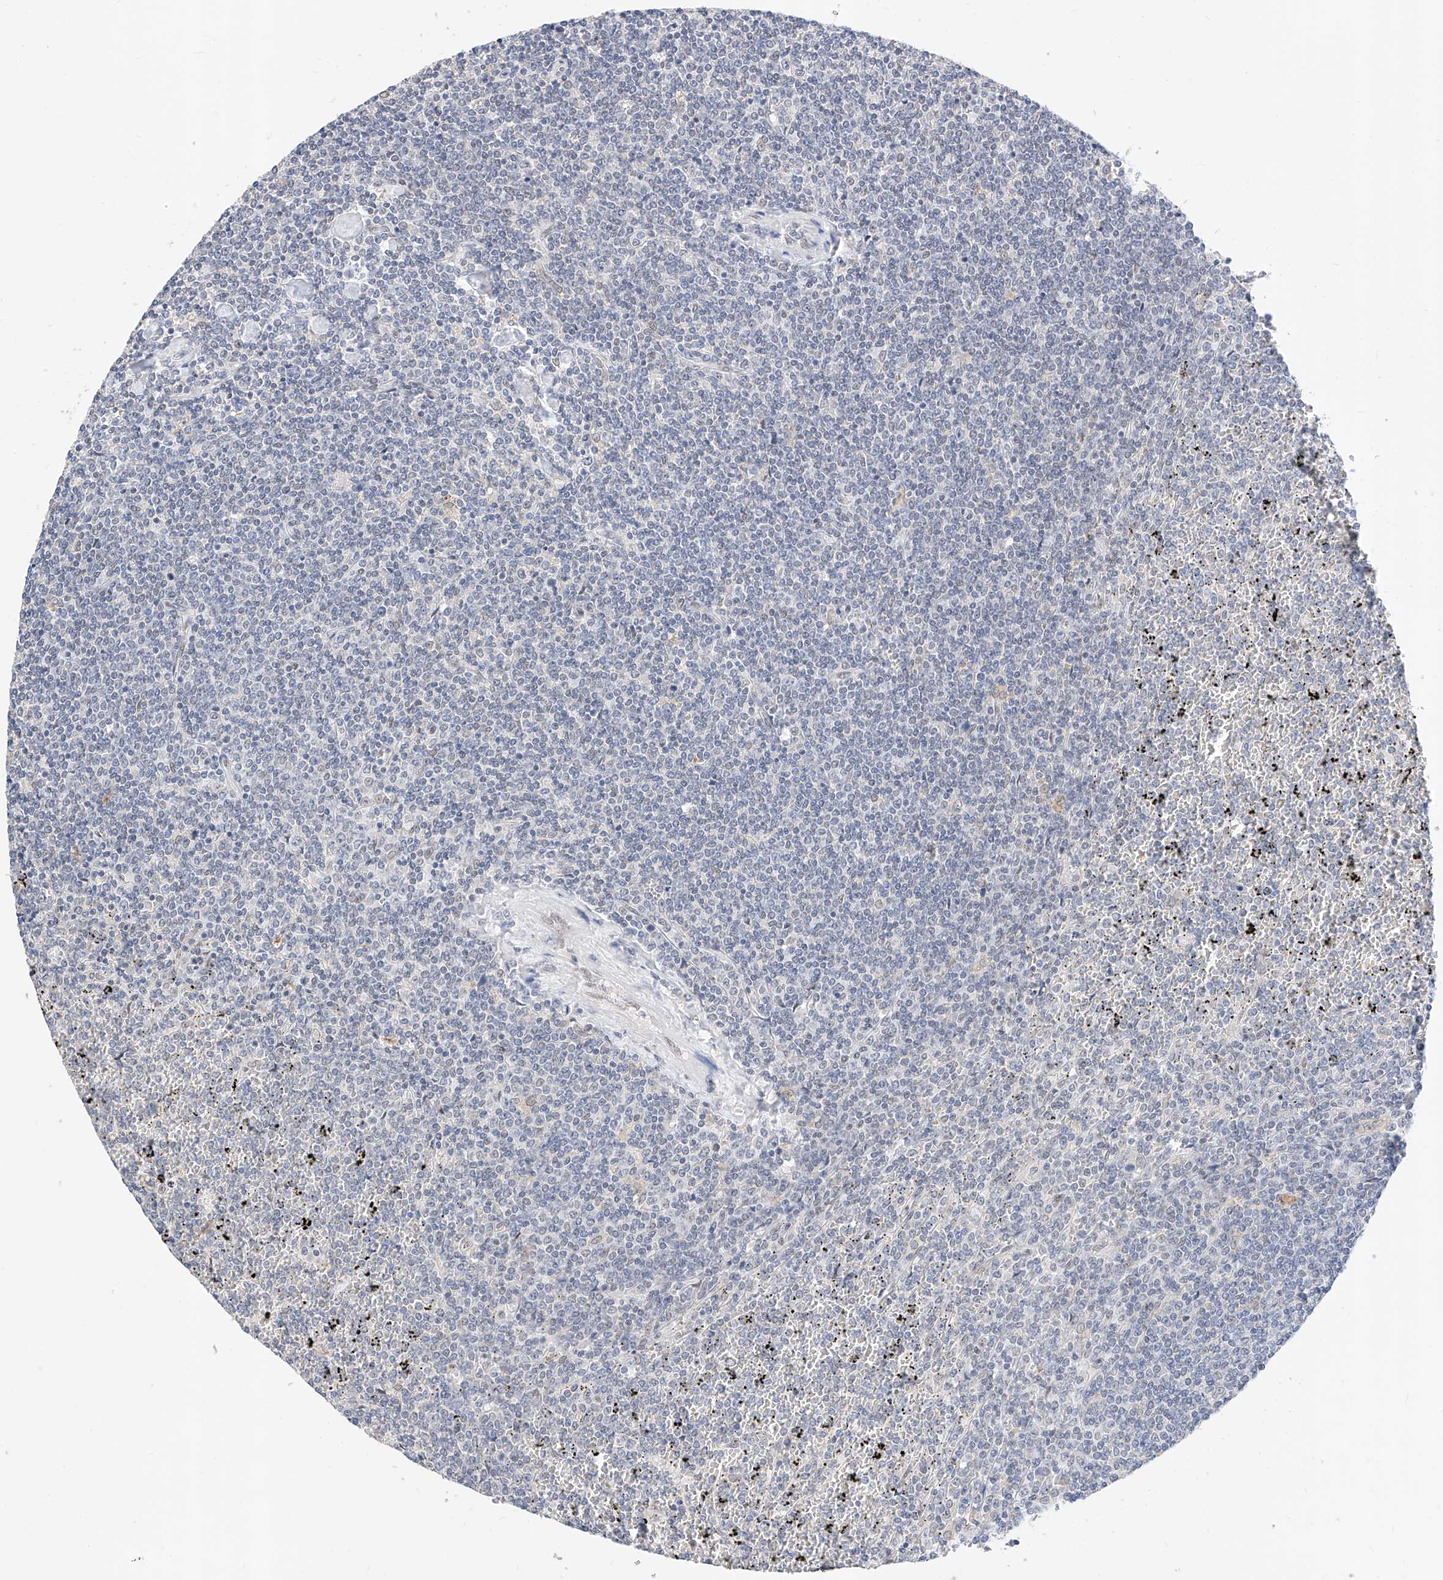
{"staining": {"intensity": "negative", "quantity": "none", "location": "none"}, "tissue": "lymphoma", "cell_type": "Tumor cells", "image_type": "cancer", "snomed": [{"axis": "morphology", "description": "Malignant lymphoma, non-Hodgkin's type, Low grade"}, {"axis": "topography", "description": "Spleen"}], "caption": "Immunohistochemistry of human lymphoma displays no positivity in tumor cells.", "gene": "KCNJ1", "patient": {"sex": "female", "age": 19}}